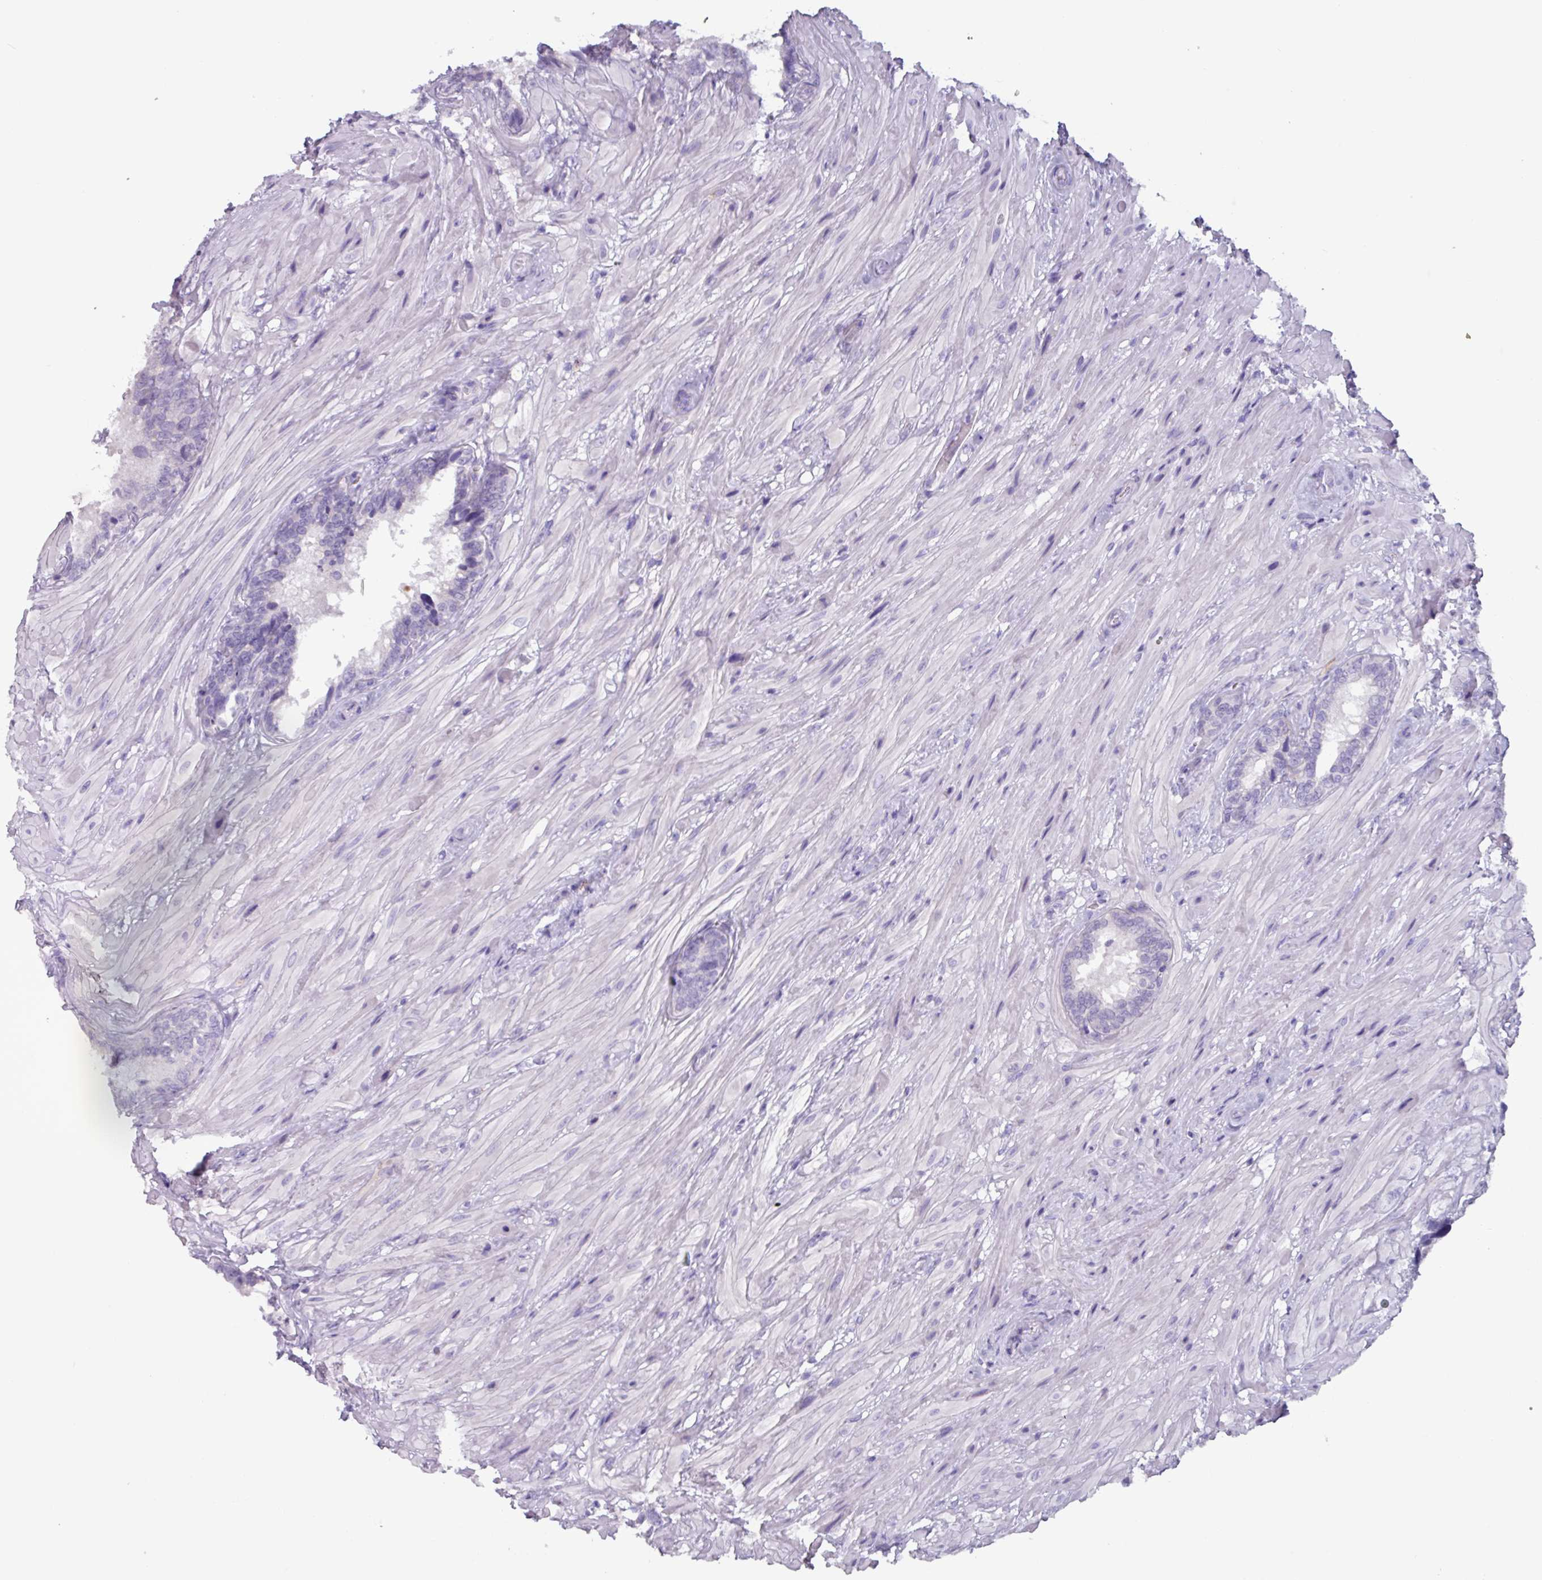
{"staining": {"intensity": "negative", "quantity": "none", "location": "none"}, "tissue": "seminal vesicle", "cell_type": "Glandular cells", "image_type": "normal", "snomed": [{"axis": "morphology", "description": "Normal tissue, NOS"}, {"axis": "topography", "description": "Seminal veicle"}], "caption": "This is a image of immunohistochemistry (IHC) staining of normal seminal vesicle, which shows no expression in glandular cells.", "gene": "OR2T10", "patient": {"sex": "male", "age": 62}}